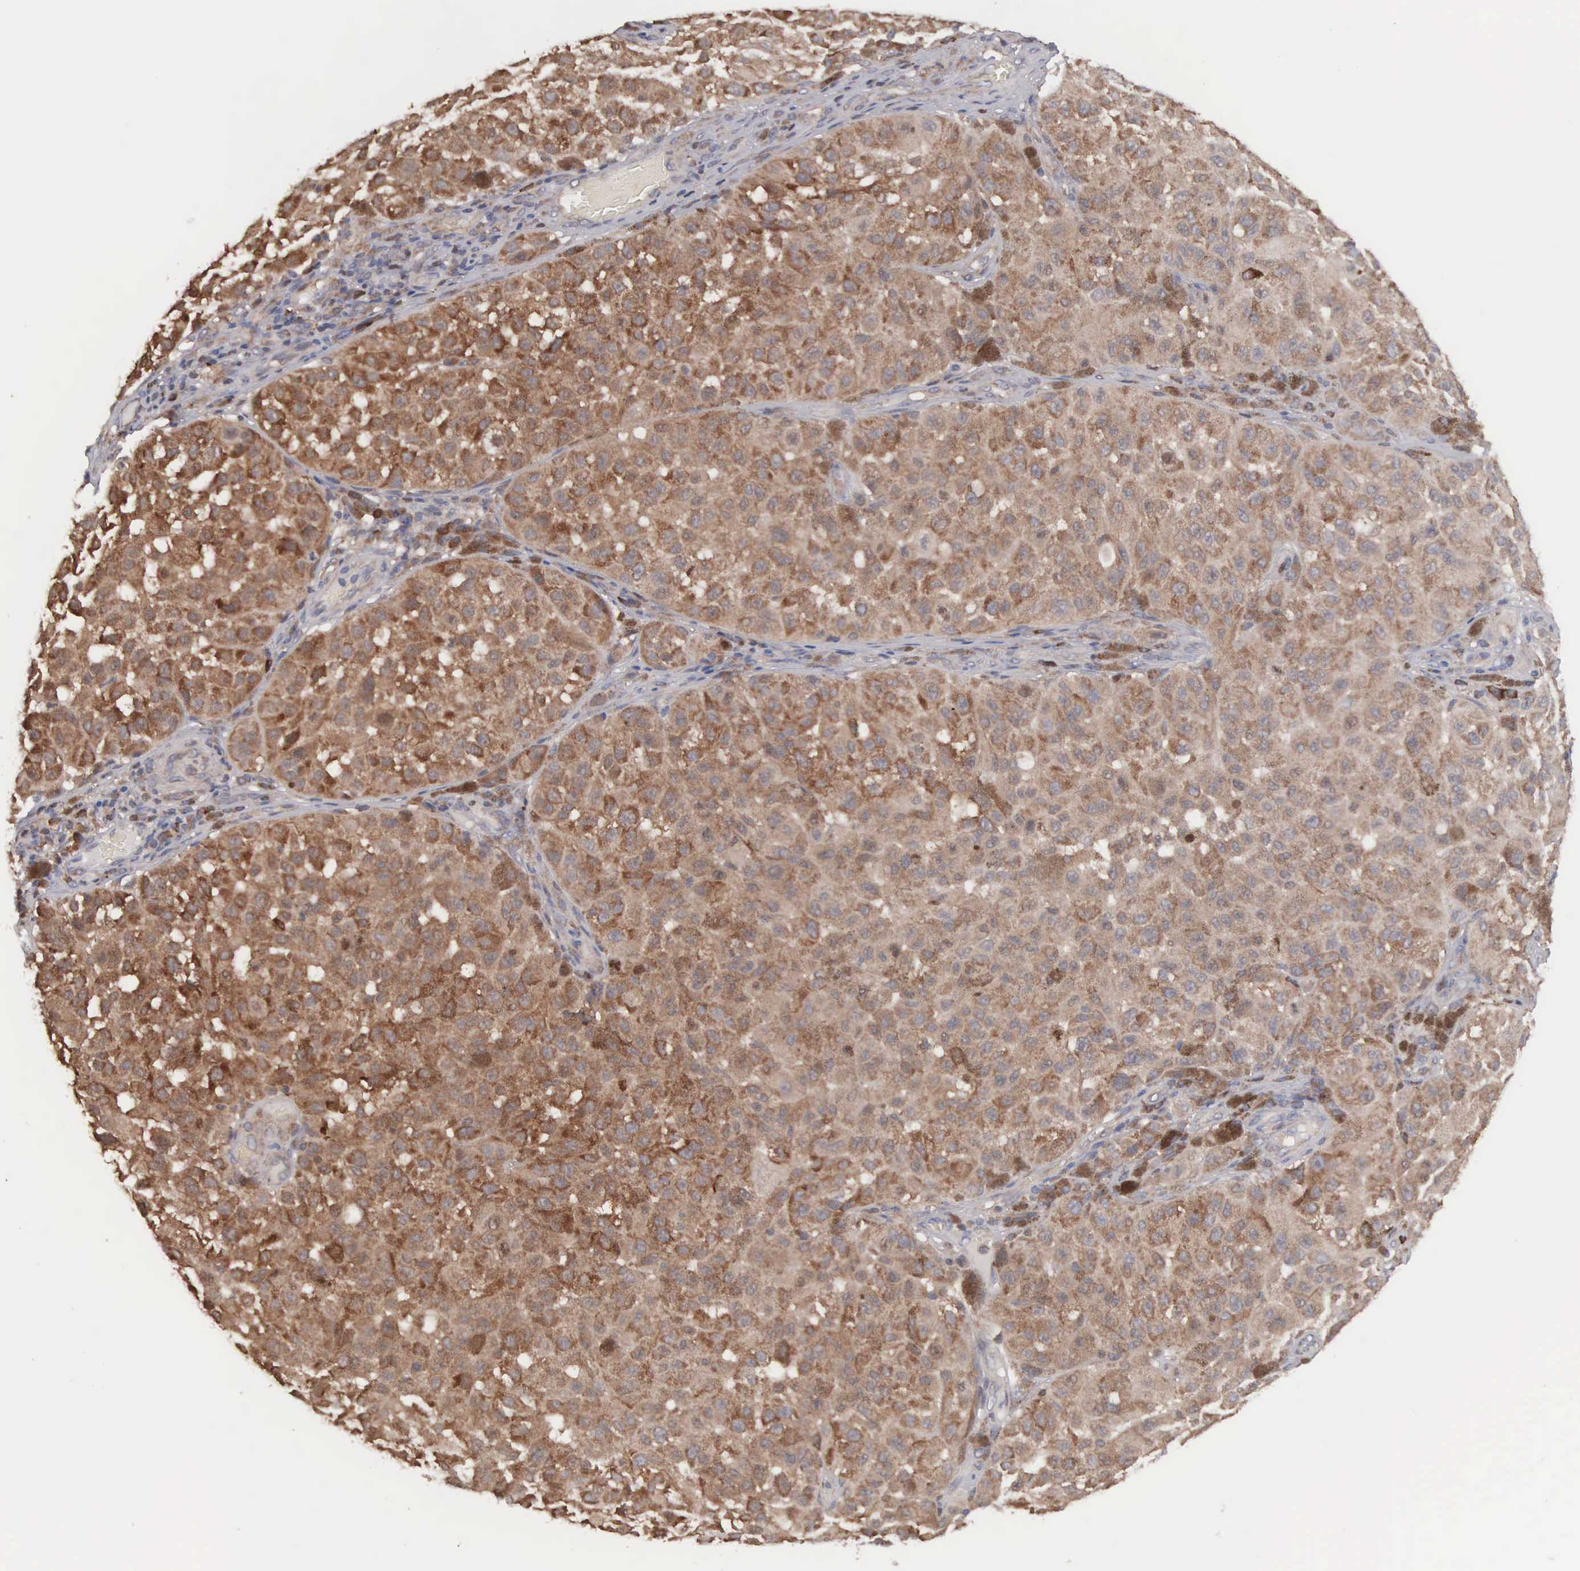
{"staining": {"intensity": "moderate", "quantity": ">75%", "location": "cytoplasmic/membranous"}, "tissue": "melanoma", "cell_type": "Tumor cells", "image_type": "cancer", "snomed": [{"axis": "morphology", "description": "Malignant melanoma, NOS"}, {"axis": "topography", "description": "Skin"}], "caption": "Immunohistochemistry (IHC) (DAB) staining of melanoma displays moderate cytoplasmic/membranous protein positivity in approximately >75% of tumor cells. (brown staining indicates protein expression, while blue staining denotes nuclei).", "gene": "MTHFD1", "patient": {"sex": "female", "age": 64}}